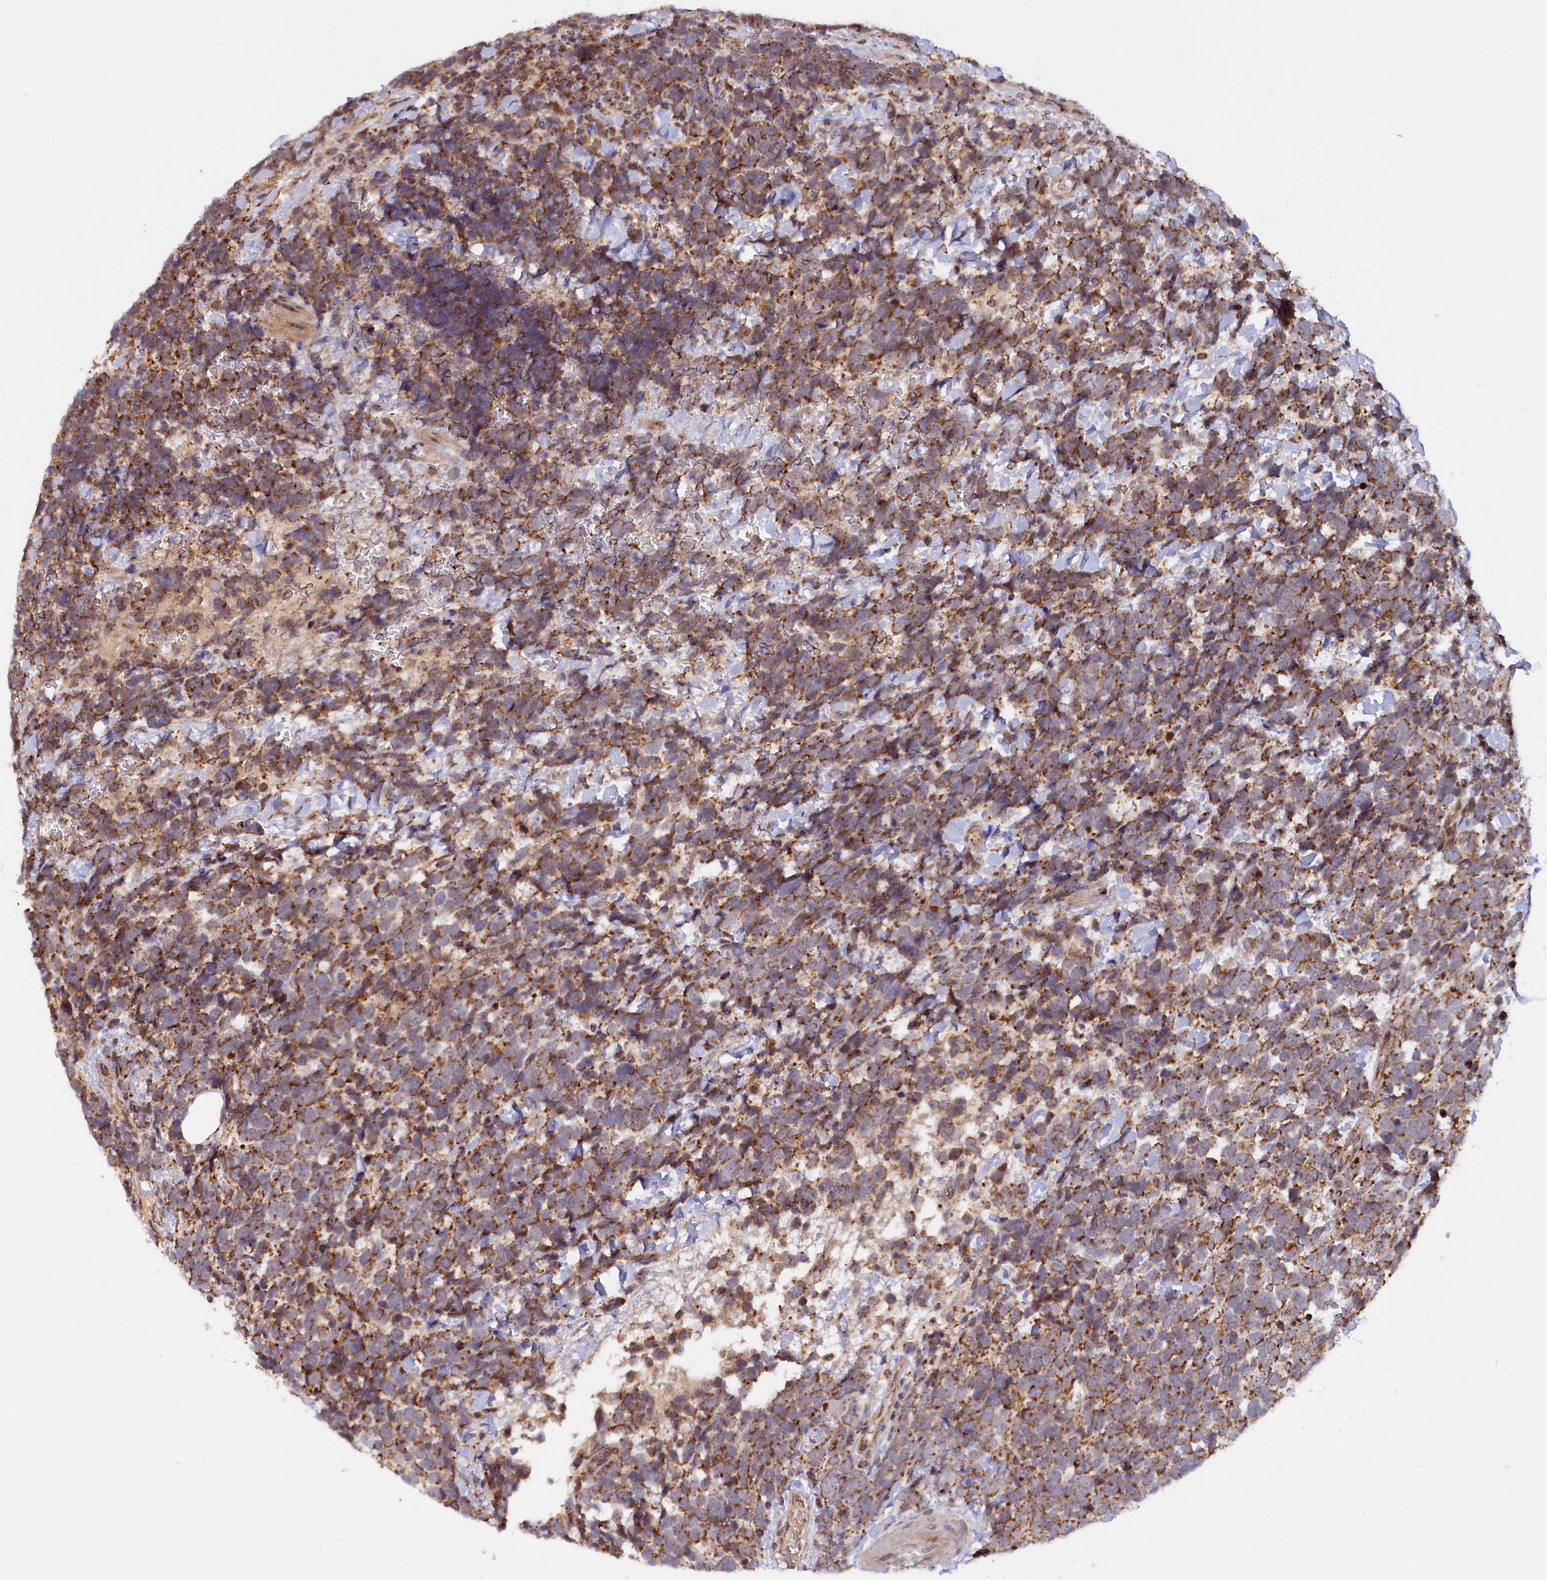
{"staining": {"intensity": "strong", "quantity": ">75%", "location": "cytoplasmic/membranous"}, "tissue": "urothelial cancer", "cell_type": "Tumor cells", "image_type": "cancer", "snomed": [{"axis": "morphology", "description": "Urothelial carcinoma, High grade"}, {"axis": "topography", "description": "Urinary bladder"}], "caption": "This micrograph demonstrates immunohistochemistry staining of urothelial cancer, with high strong cytoplasmic/membranous positivity in approximately >75% of tumor cells.", "gene": "DUS3L", "patient": {"sex": "female", "age": 82}}